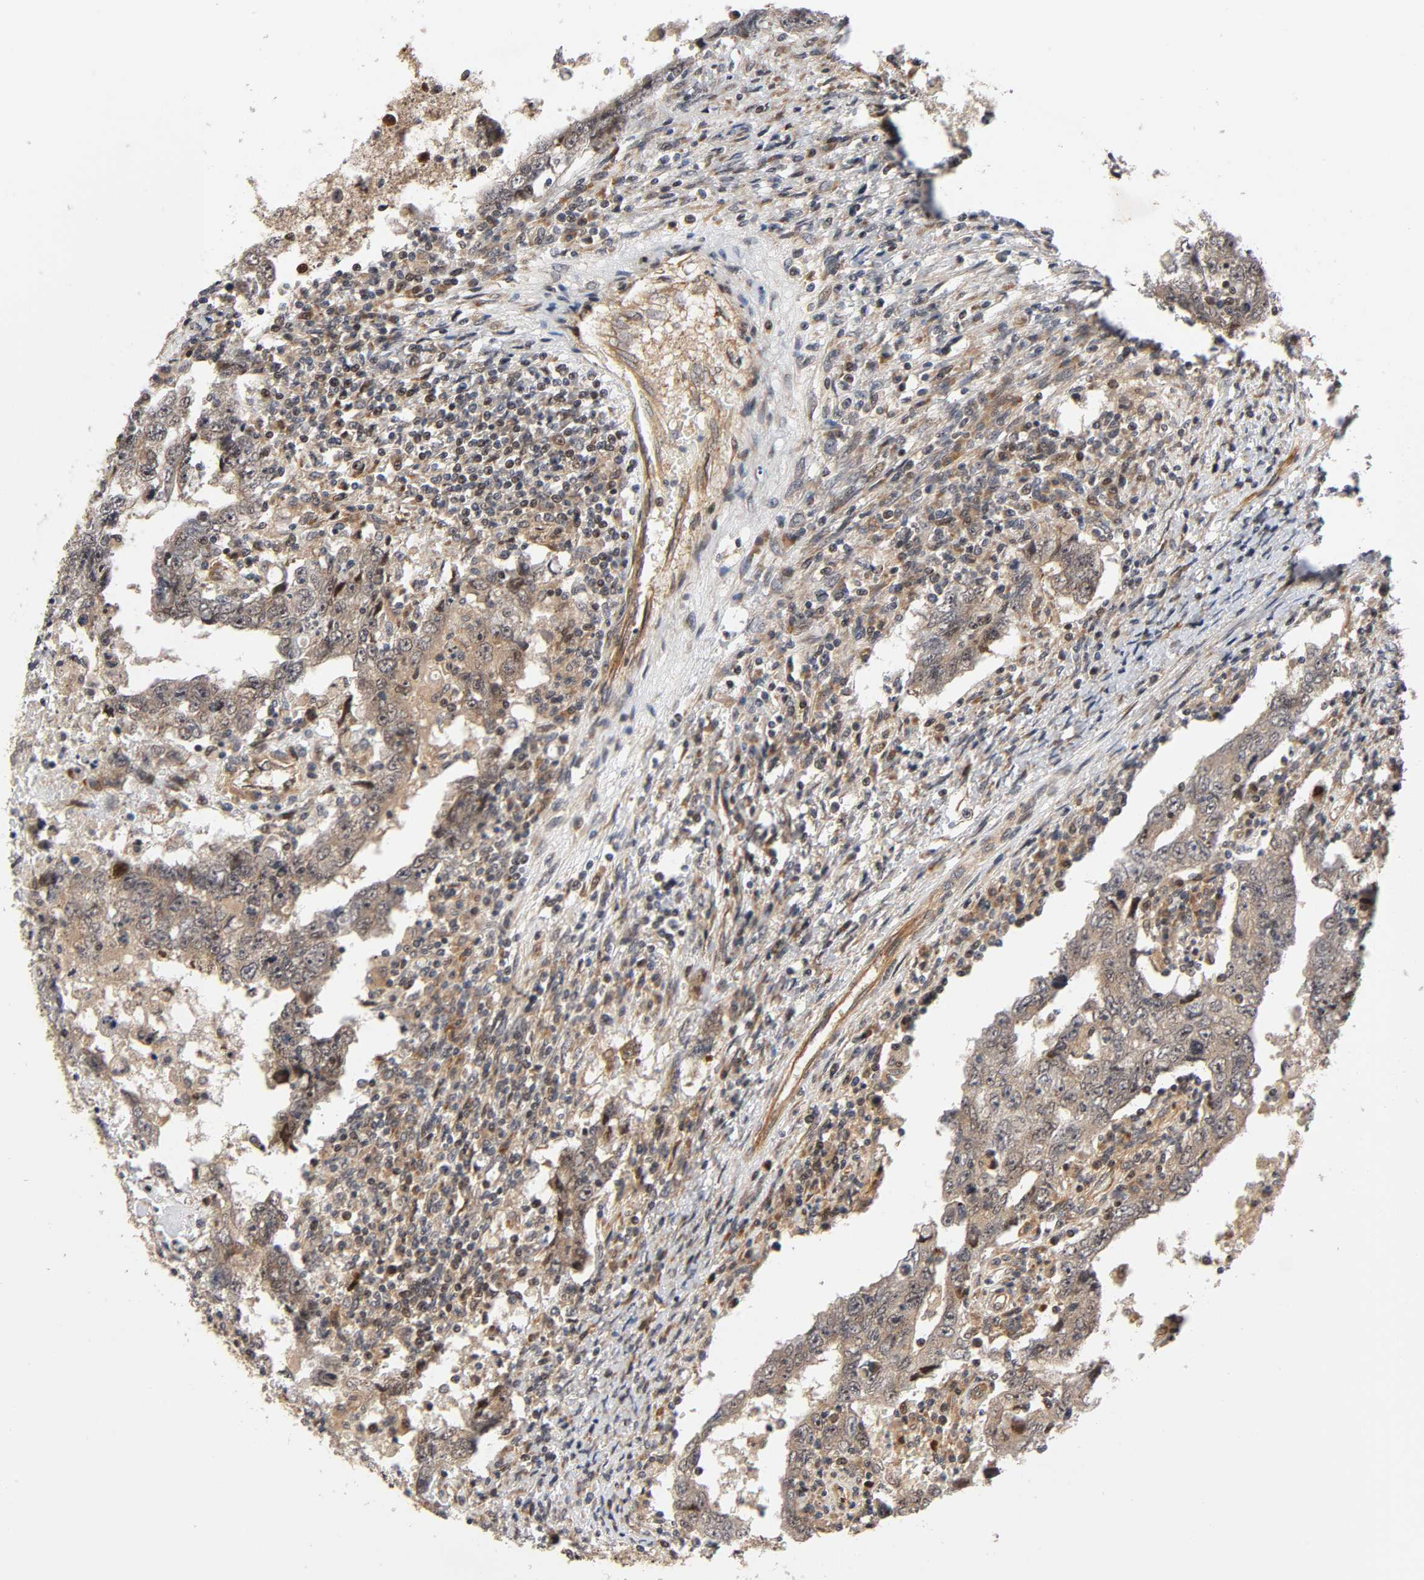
{"staining": {"intensity": "weak", "quantity": ">75%", "location": "cytoplasmic/membranous"}, "tissue": "testis cancer", "cell_type": "Tumor cells", "image_type": "cancer", "snomed": [{"axis": "morphology", "description": "Carcinoma, Embryonal, NOS"}, {"axis": "topography", "description": "Testis"}], "caption": "Testis cancer (embryonal carcinoma) tissue demonstrates weak cytoplasmic/membranous positivity in approximately >75% of tumor cells", "gene": "IQCJ-SCHIP1", "patient": {"sex": "male", "age": 26}}